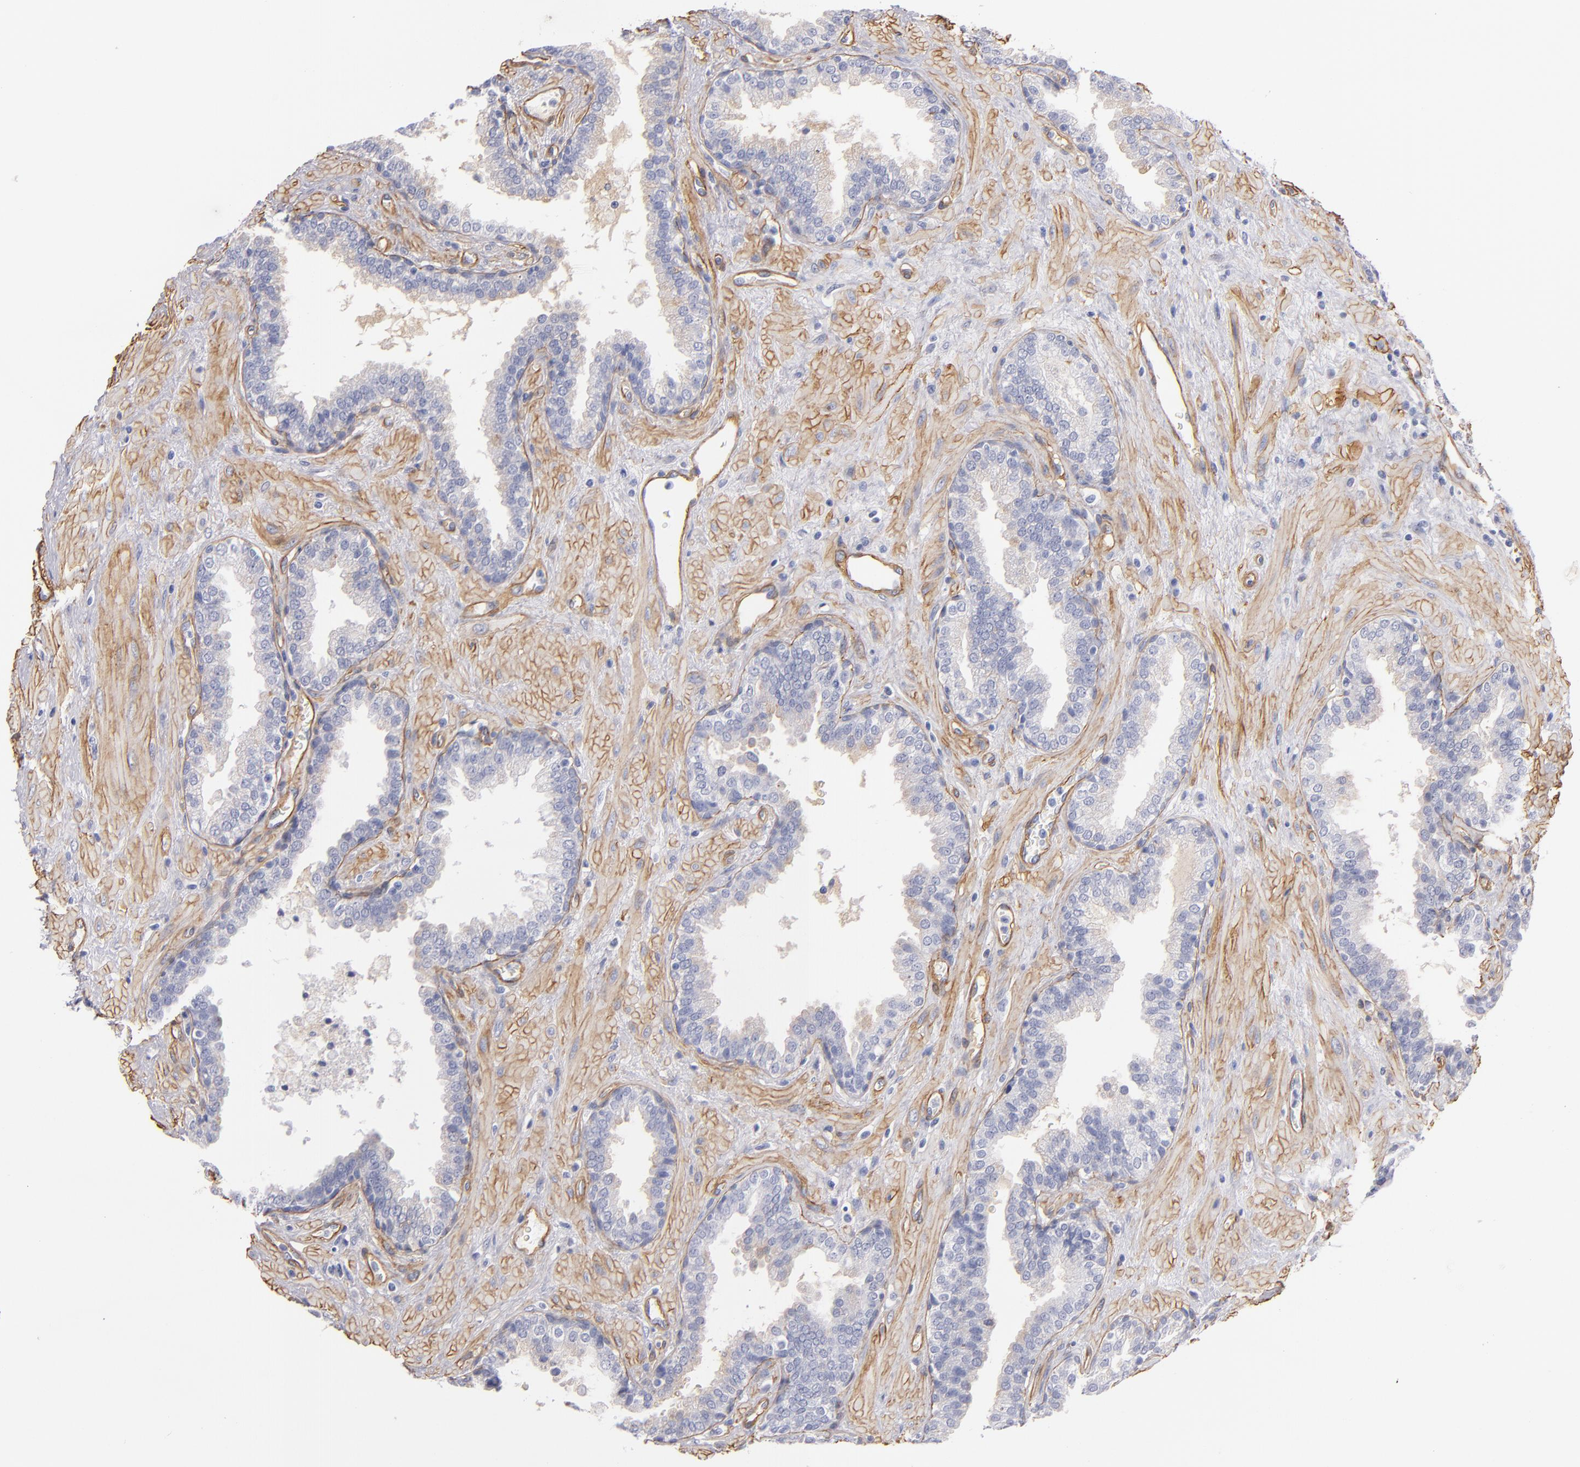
{"staining": {"intensity": "weak", "quantity": ">75%", "location": "cytoplasmic/membranous"}, "tissue": "prostate", "cell_type": "Glandular cells", "image_type": "normal", "snomed": [{"axis": "morphology", "description": "Normal tissue, NOS"}, {"axis": "topography", "description": "Prostate"}], "caption": "Prostate was stained to show a protein in brown. There is low levels of weak cytoplasmic/membranous positivity in about >75% of glandular cells. (Stains: DAB (3,3'-diaminobenzidine) in brown, nuclei in blue, Microscopy: brightfield microscopy at high magnification).", "gene": "LAMC1", "patient": {"sex": "male", "age": 51}}